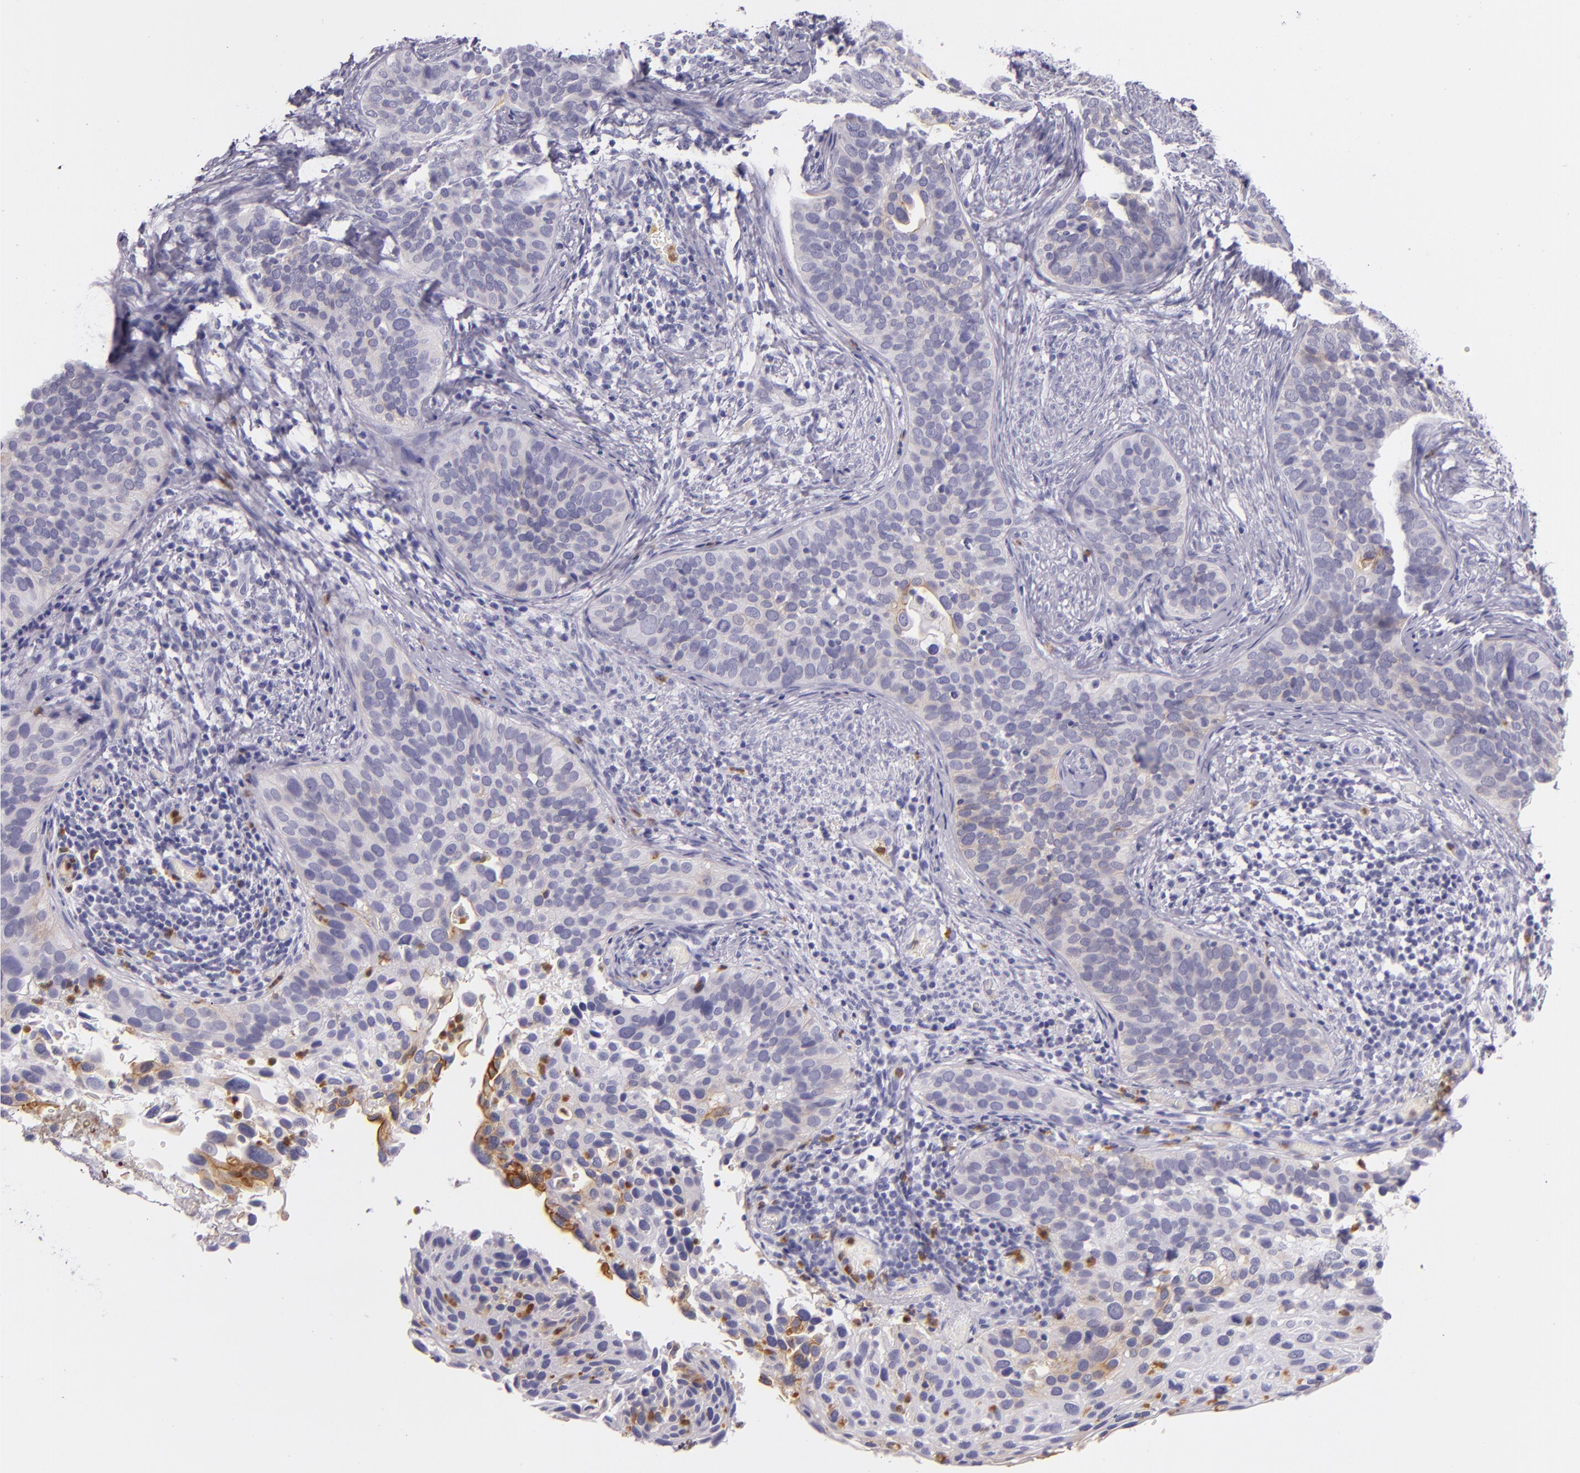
{"staining": {"intensity": "negative", "quantity": "none", "location": "none"}, "tissue": "cervical cancer", "cell_type": "Tumor cells", "image_type": "cancer", "snomed": [{"axis": "morphology", "description": "Squamous cell carcinoma, NOS"}, {"axis": "topography", "description": "Cervix"}], "caption": "Cervical cancer was stained to show a protein in brown. There is no significant positivity in tumor cells. (DAB (3,3'-diaminobenzidine) IHC, high magnification).", "gene": "CEACAM1", "patient": {"sex": "female", "age": 31}}